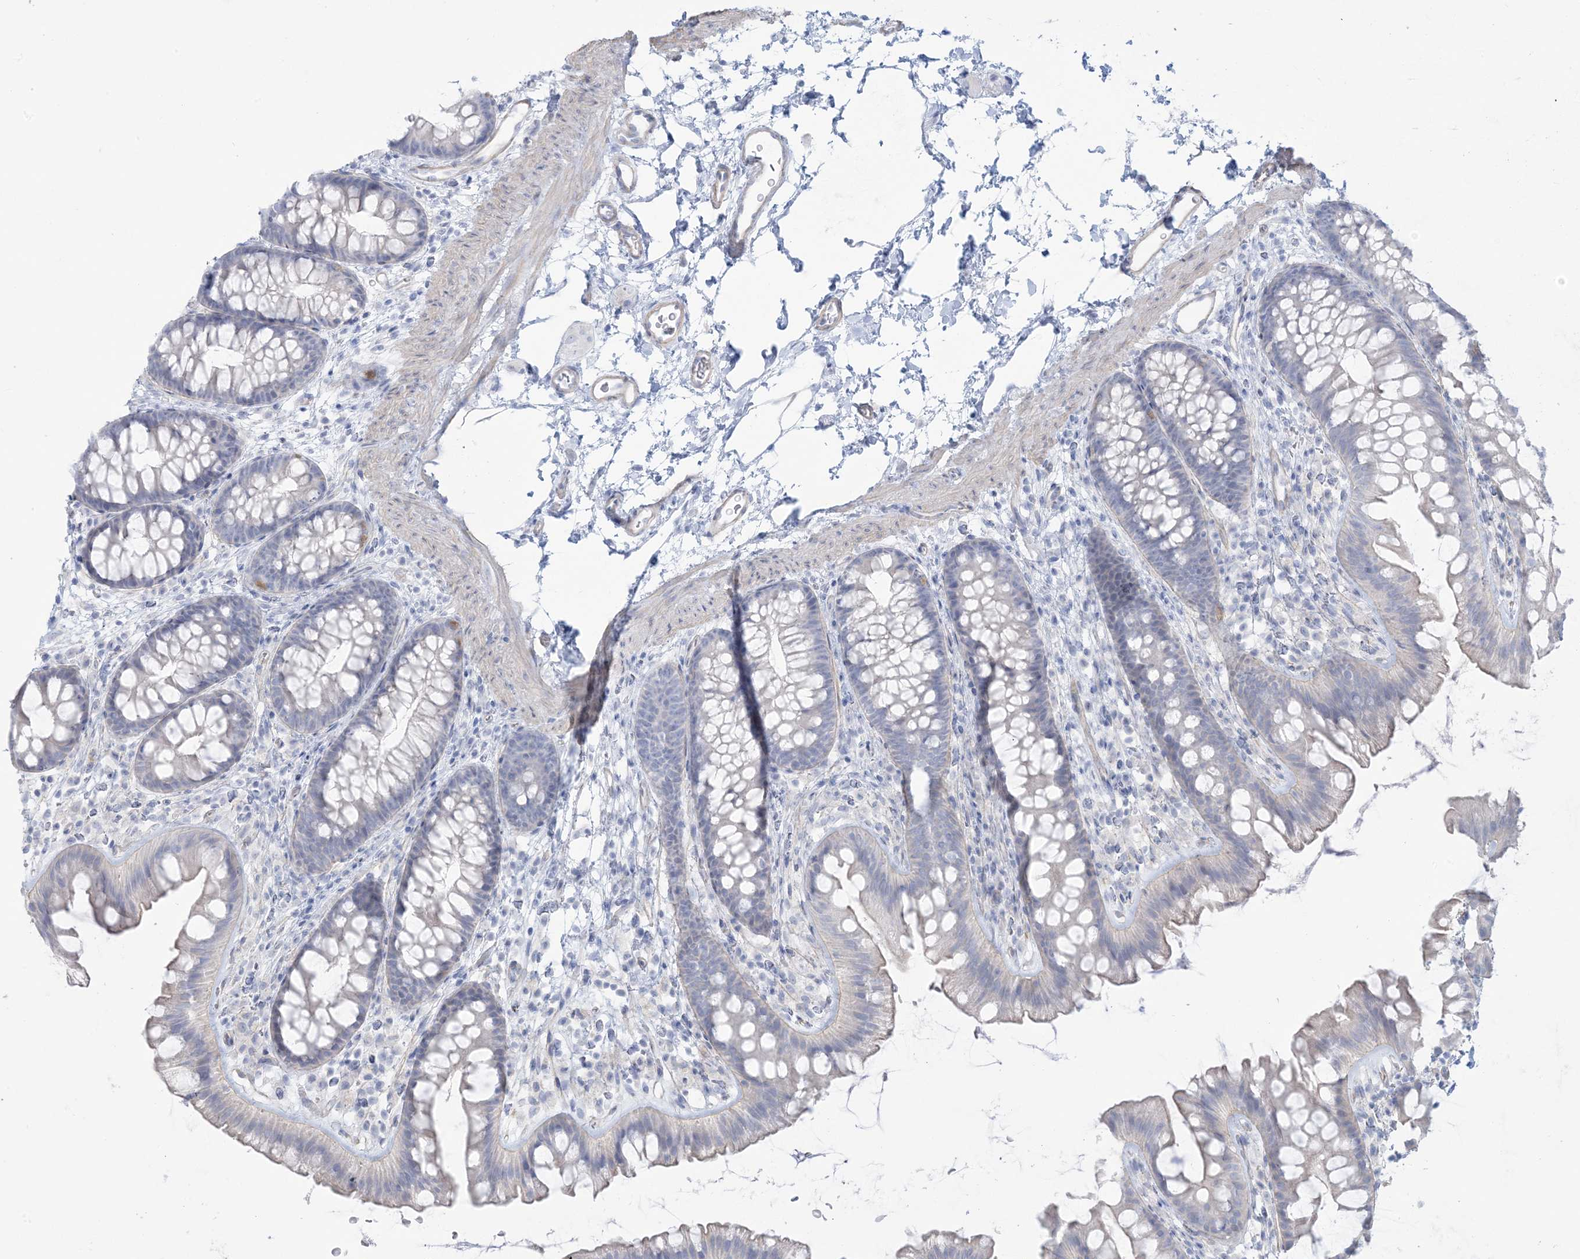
{"staining": {"intensity": "moderate", "quantity": ">75%", "location": "cytoplasmic/membranous"}, "tissue": "colon", "cell_type": "Endothelial cells", "image_type": "normal", "snomed": [{"axis": "morphology", "description": "Normal tissue, NOS"}, {"axis": "topography", "description": "Colon"}], "caption": "Immunohistochemical staining of unremarkable colon displays moderate cytoplasmic/membranous protein expression in about >75% of endothelial cells. The staining is performed using DAB (3,3'-diaminobenzidine) brown chromogen to label protein expression. The nuclei are counter-stained blue using hematoxylin.", "gene": "AGXT", "patient": {"sex": "female", "age": 62}}